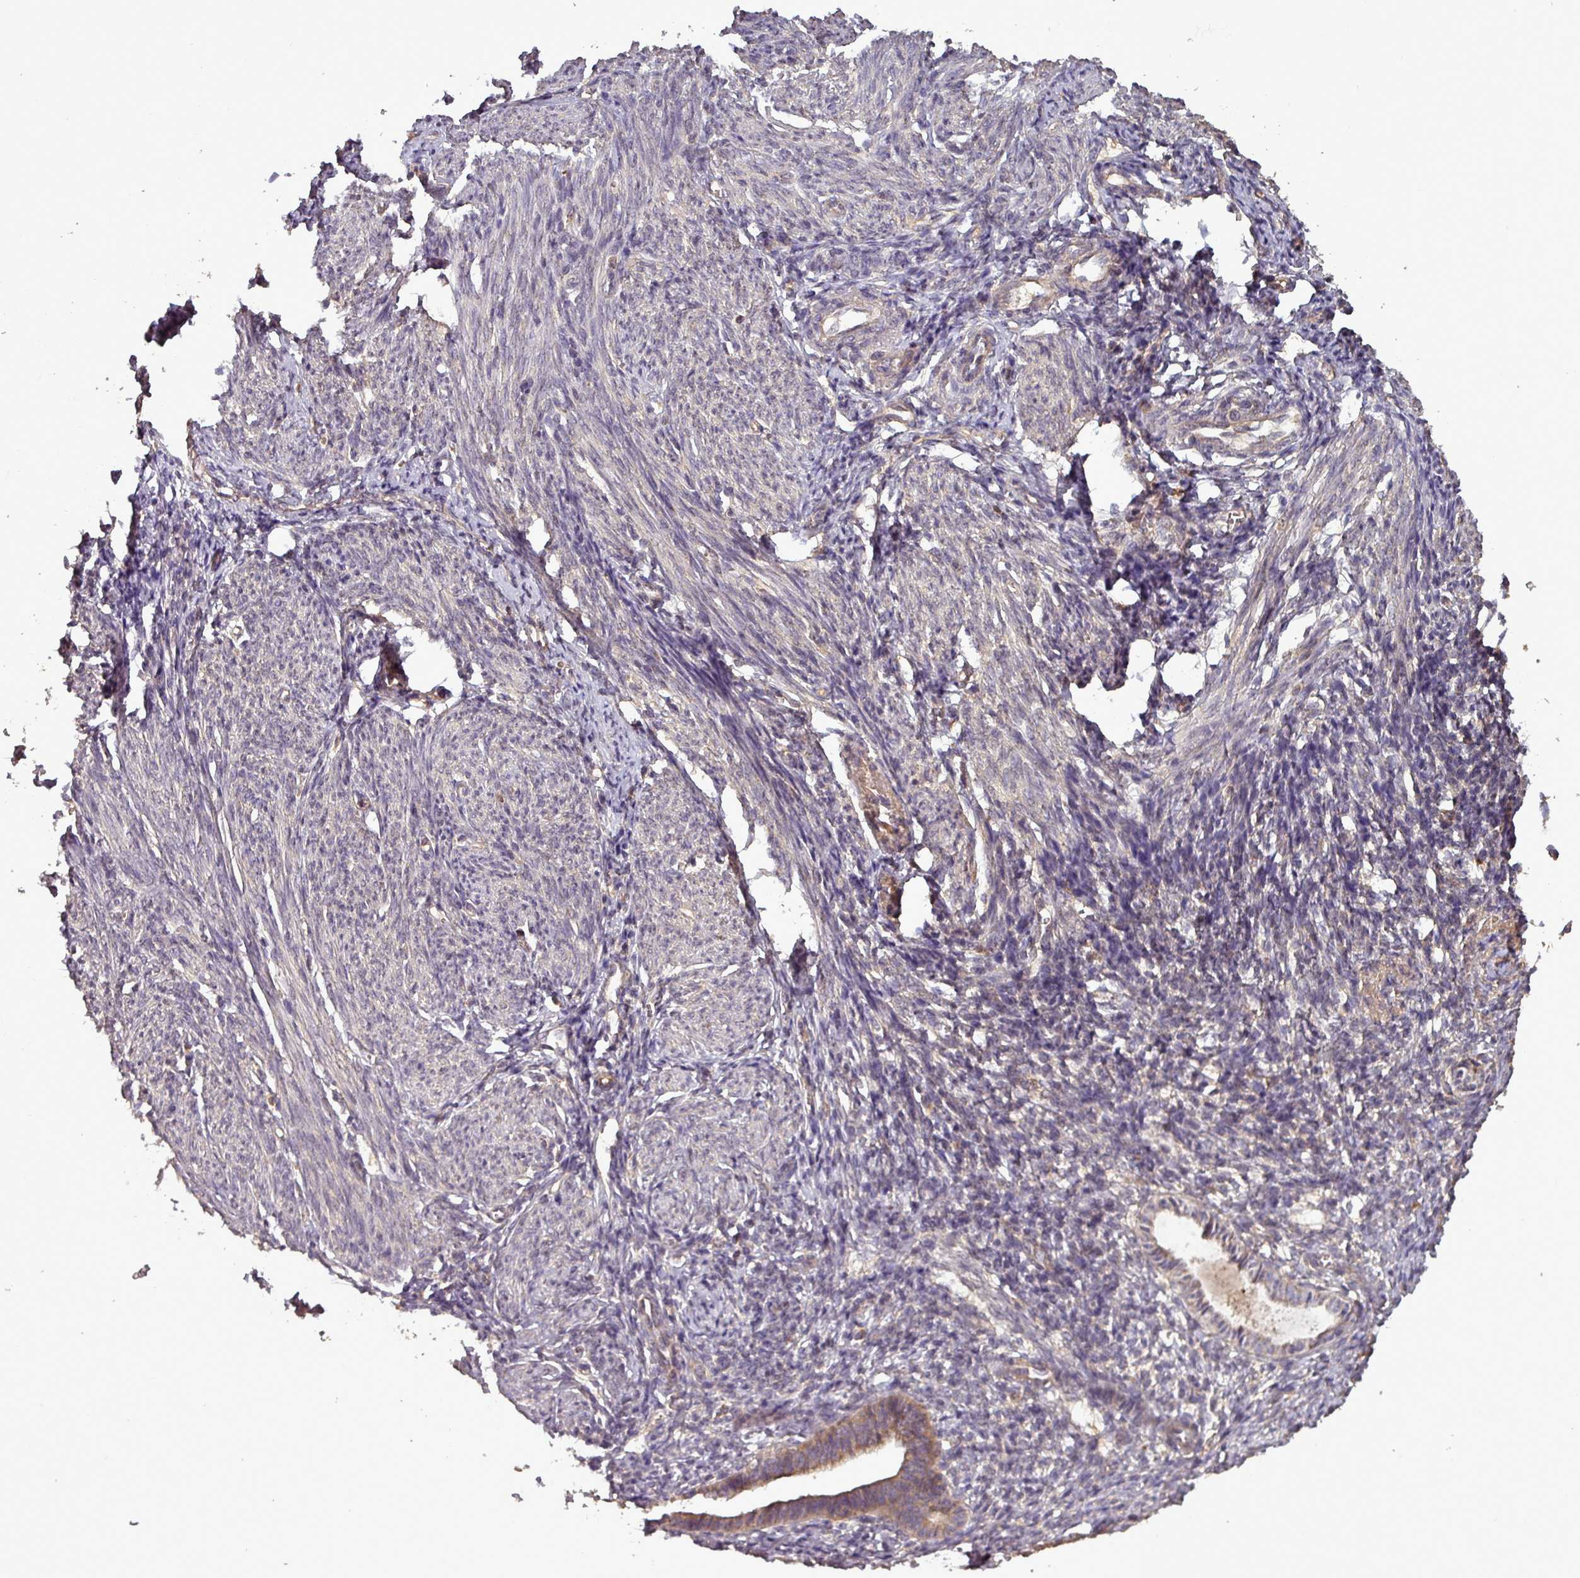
{"staining": {"intensity": "weak", "quantity": "<25%", "location": "cytoplasmic/membranous"}, "tissue": "endometrium", "cell_type": "Cells in endometrial stroma", "image_type": "normal", "snomed": [{"axis": "morphology", "description": "Normal tissue, NOS"}, {"axis": "morphology", "description": "Adenocarcinoma, NOS"}, {"axis": "topography", "description": "Endometrium"}], "caption": "Cells in endometrial stroma are negative for brown protein staining in benign endometrium. The staining was performed using DAB (3,3'-diaminobenzidine) to visualize the protein expression in brown, while the nuclei were stained in blue with hematoxylin (Magnification: 20x).", "gene": "NT5C3A", "patient": {"sex": "female", "age": 57}}